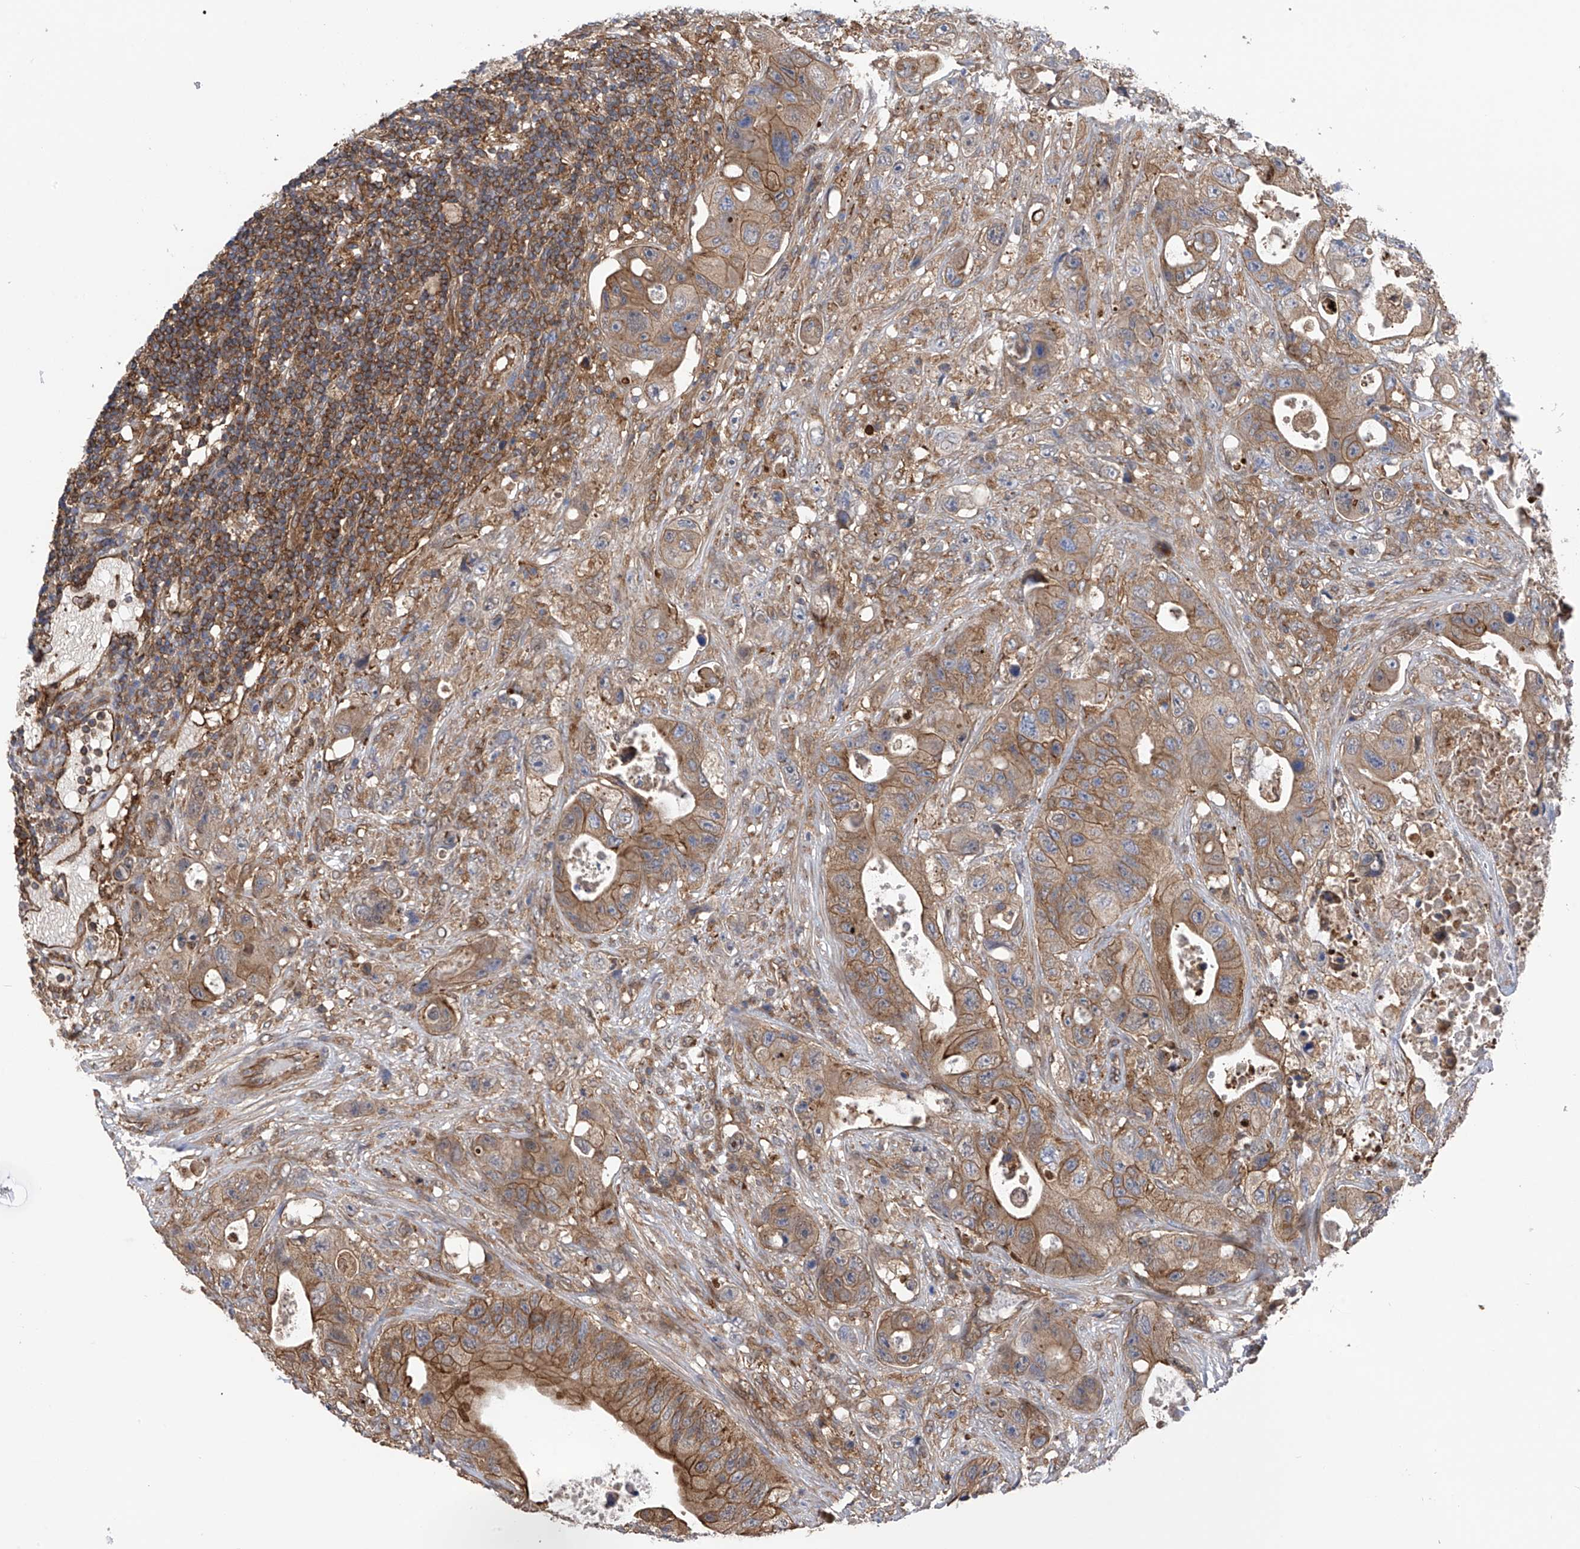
{"staining": {"intensity": "moderate", "quantity": ">75%", "location": "cytoplasmic/membranous"}, "tissue": "colorectal cancer", "cell_type": "Tumor cells", "image_type": "cancer", "snomed": [{"axis": "morphology", "description": "Adenocarcinoma, NOS"}, {"axis": "topography", "description": "Colon"}], "caption": "Colorectal cancer (adenocarcinoma) tissue demonstrates moderate cytoplasmic/membranous staining in approximately >75% of tumor cells (DAB = brown stain, brightfield microscopy at high magnification).", "gene": "CHPF", "patient": {"sex": "female", "age": 46}}